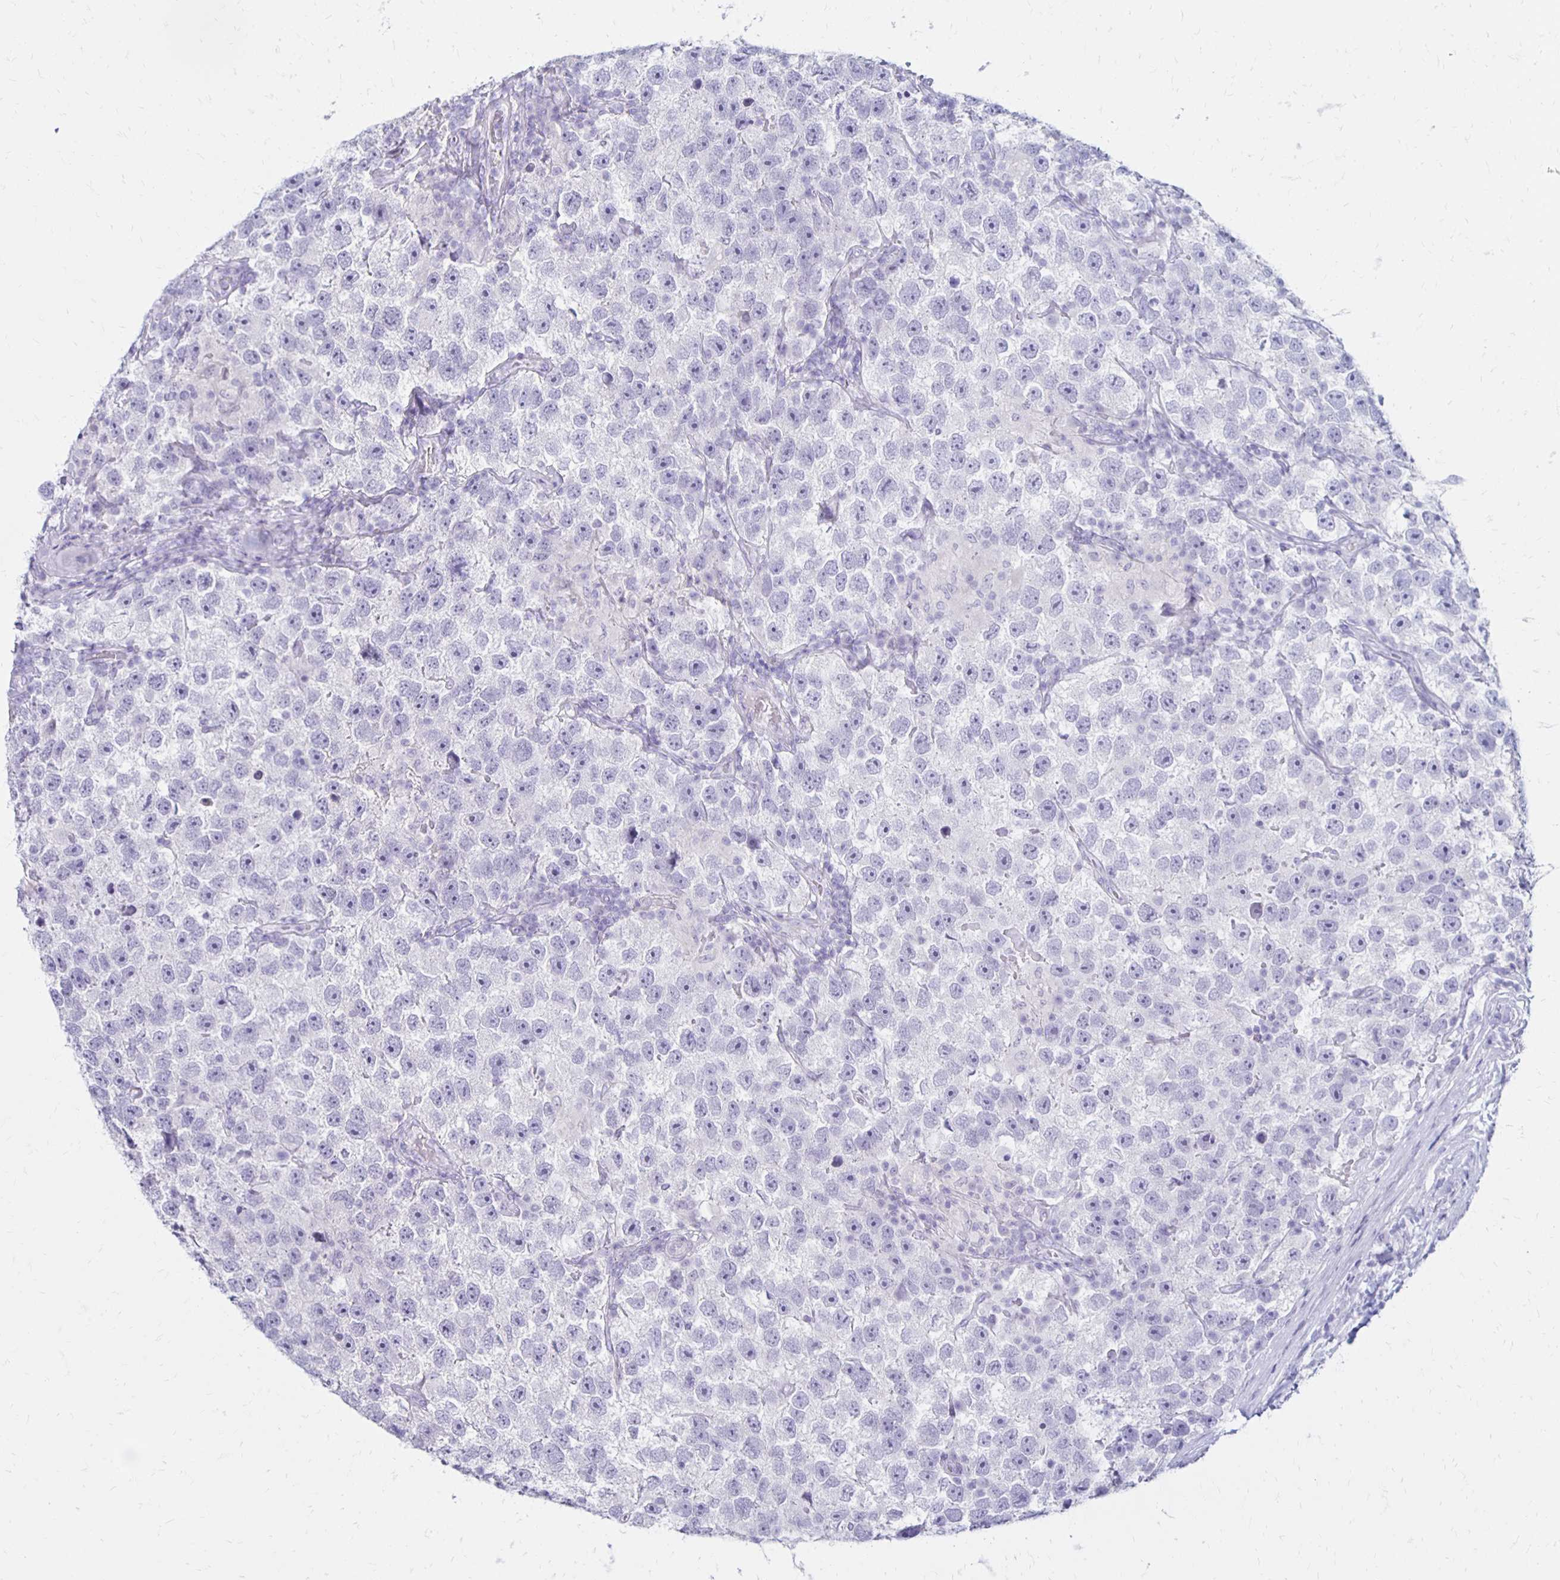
{"staining": {"intensity": "negative", "quantity": "none", "location": "none"}, "tissue": "testis cancer", "cell_type": "Tumor cells", "image_type": "cancer", "snomed": [{"axis": "morphology", "description": "Seminoma, NOS"}, {"axis": "topography", "description": "Testis"}], "caption": "A high-resolution image shows immunohistochemistry (IHC) staining of seminoma (testis), which shows no significant positivity in tumor cells.", "gene": "RYR1", "patient": {"sex": "male", "age": 26}}